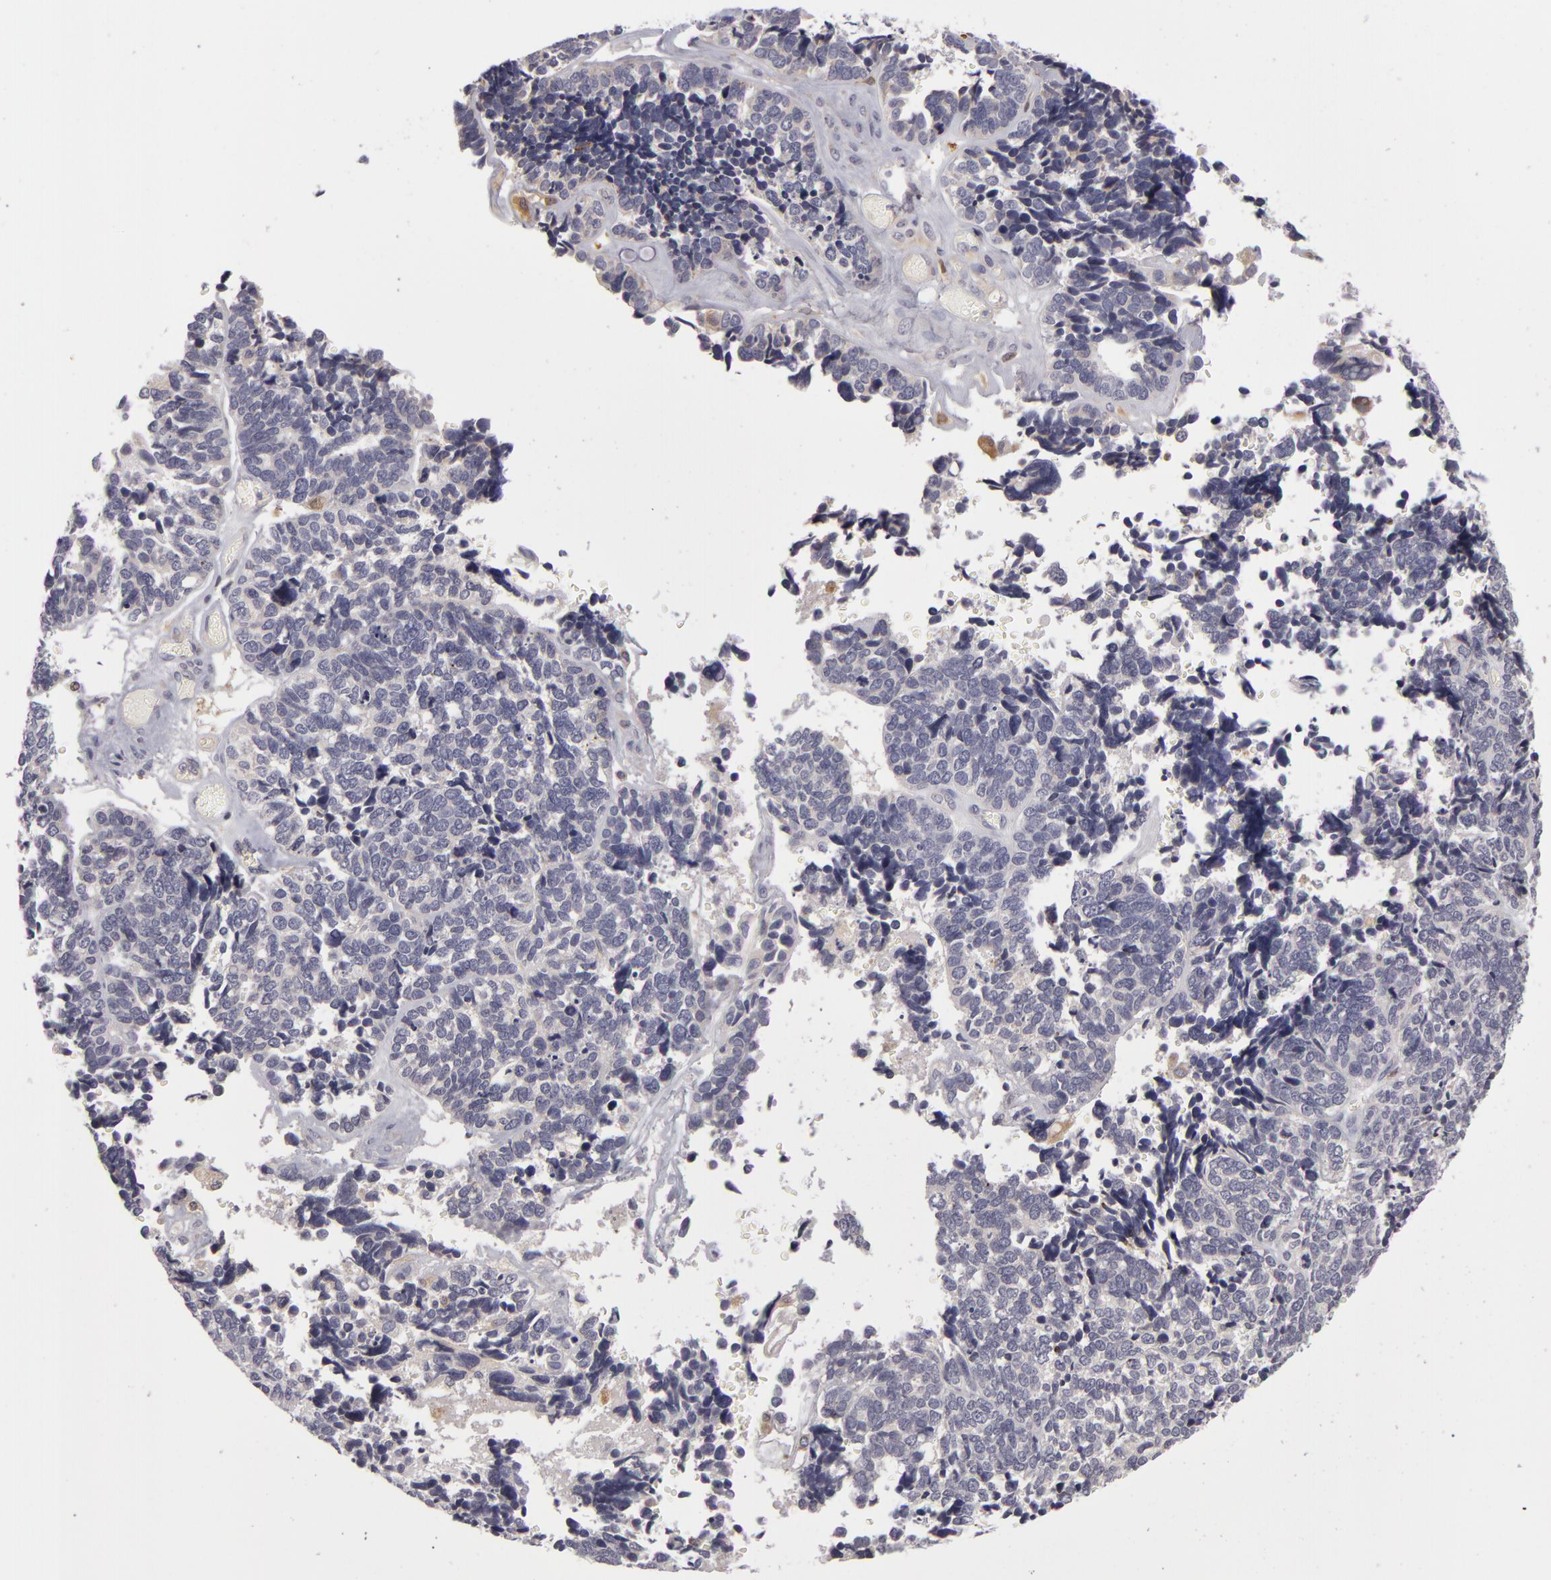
{"staining": {"intensity": "negative", "quantity": "none", "location": "none"}, "tissue": "ovarian cancer", "cell_type": "Tumor cells", "image_type": "cancer", "snomed": [{"axis": "morphology", "description": "Cystadenocarcinoma, serous, NOS"}, {"axis": "topography", "description": "Ovary"}], "caption": "High magnification brightfield microscopy of ovarian cancer (serous cystadenocarcinoma) stained with DAB (brown) and counterstained with hematoxylin (blue): tumor cells show no significant expression. (DAB immunohistochemistry visualized using brightfield microscopy, high magnification).", "gene": "ZNF229", "patient": {"sex": "female", "age": 77}}